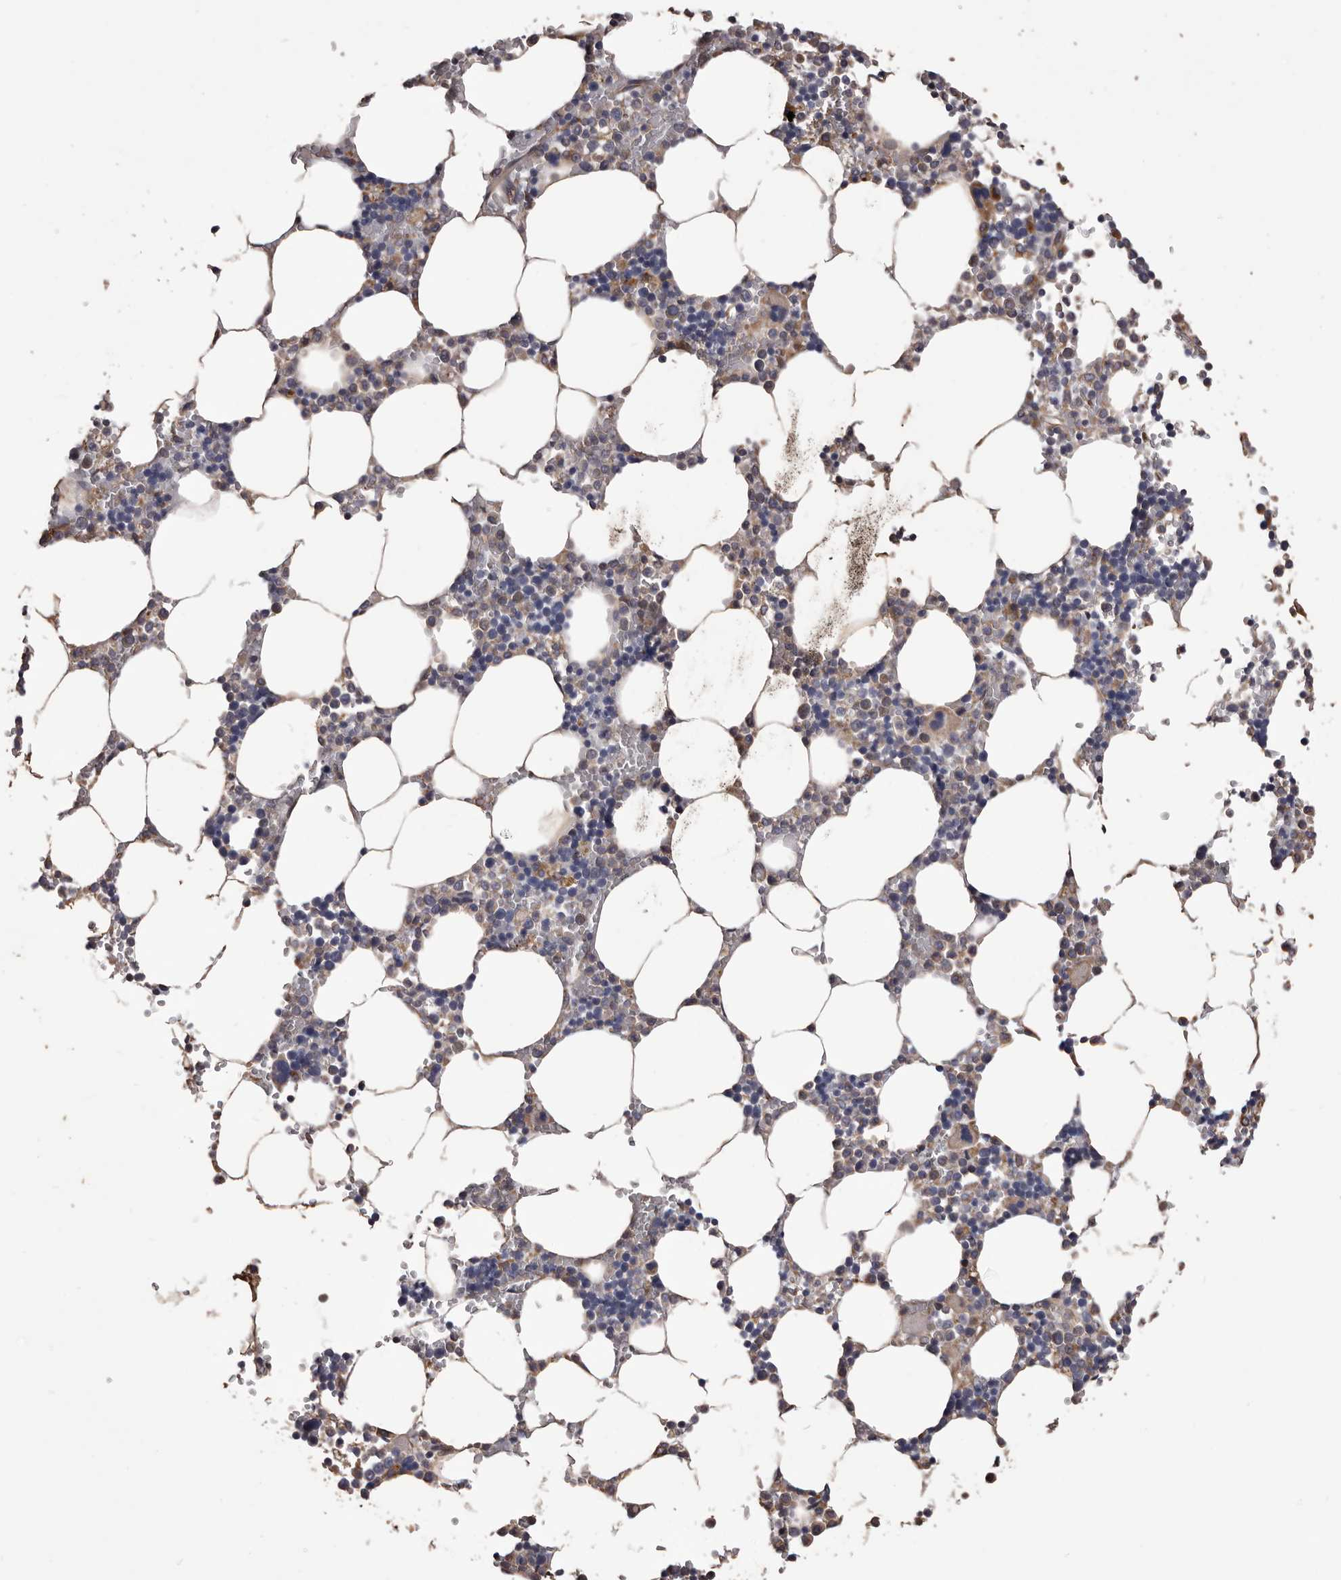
{"staining": {"intensity": "weak", "quantity": "25%-75%", "location": "cytoplasmic/membranous"}, "tissue": "bone marrow", "cell_type": "Hematopoietic cells", "image_type": "normal", "snomed": [{"axis": "morphology", "description": "Normal tissue, NOS"}, {"axis": "topography", "description": "Bone marrow"}], "caption": "Weak cytoplasmic/membranous expression for a protein is seen in approximately 25%-75% of hematopoietic cells of normal bone marrow using immunohistochemistry (IHC).", "gene": "CEP104", "patient": {"sex": "male", "age": 70}}